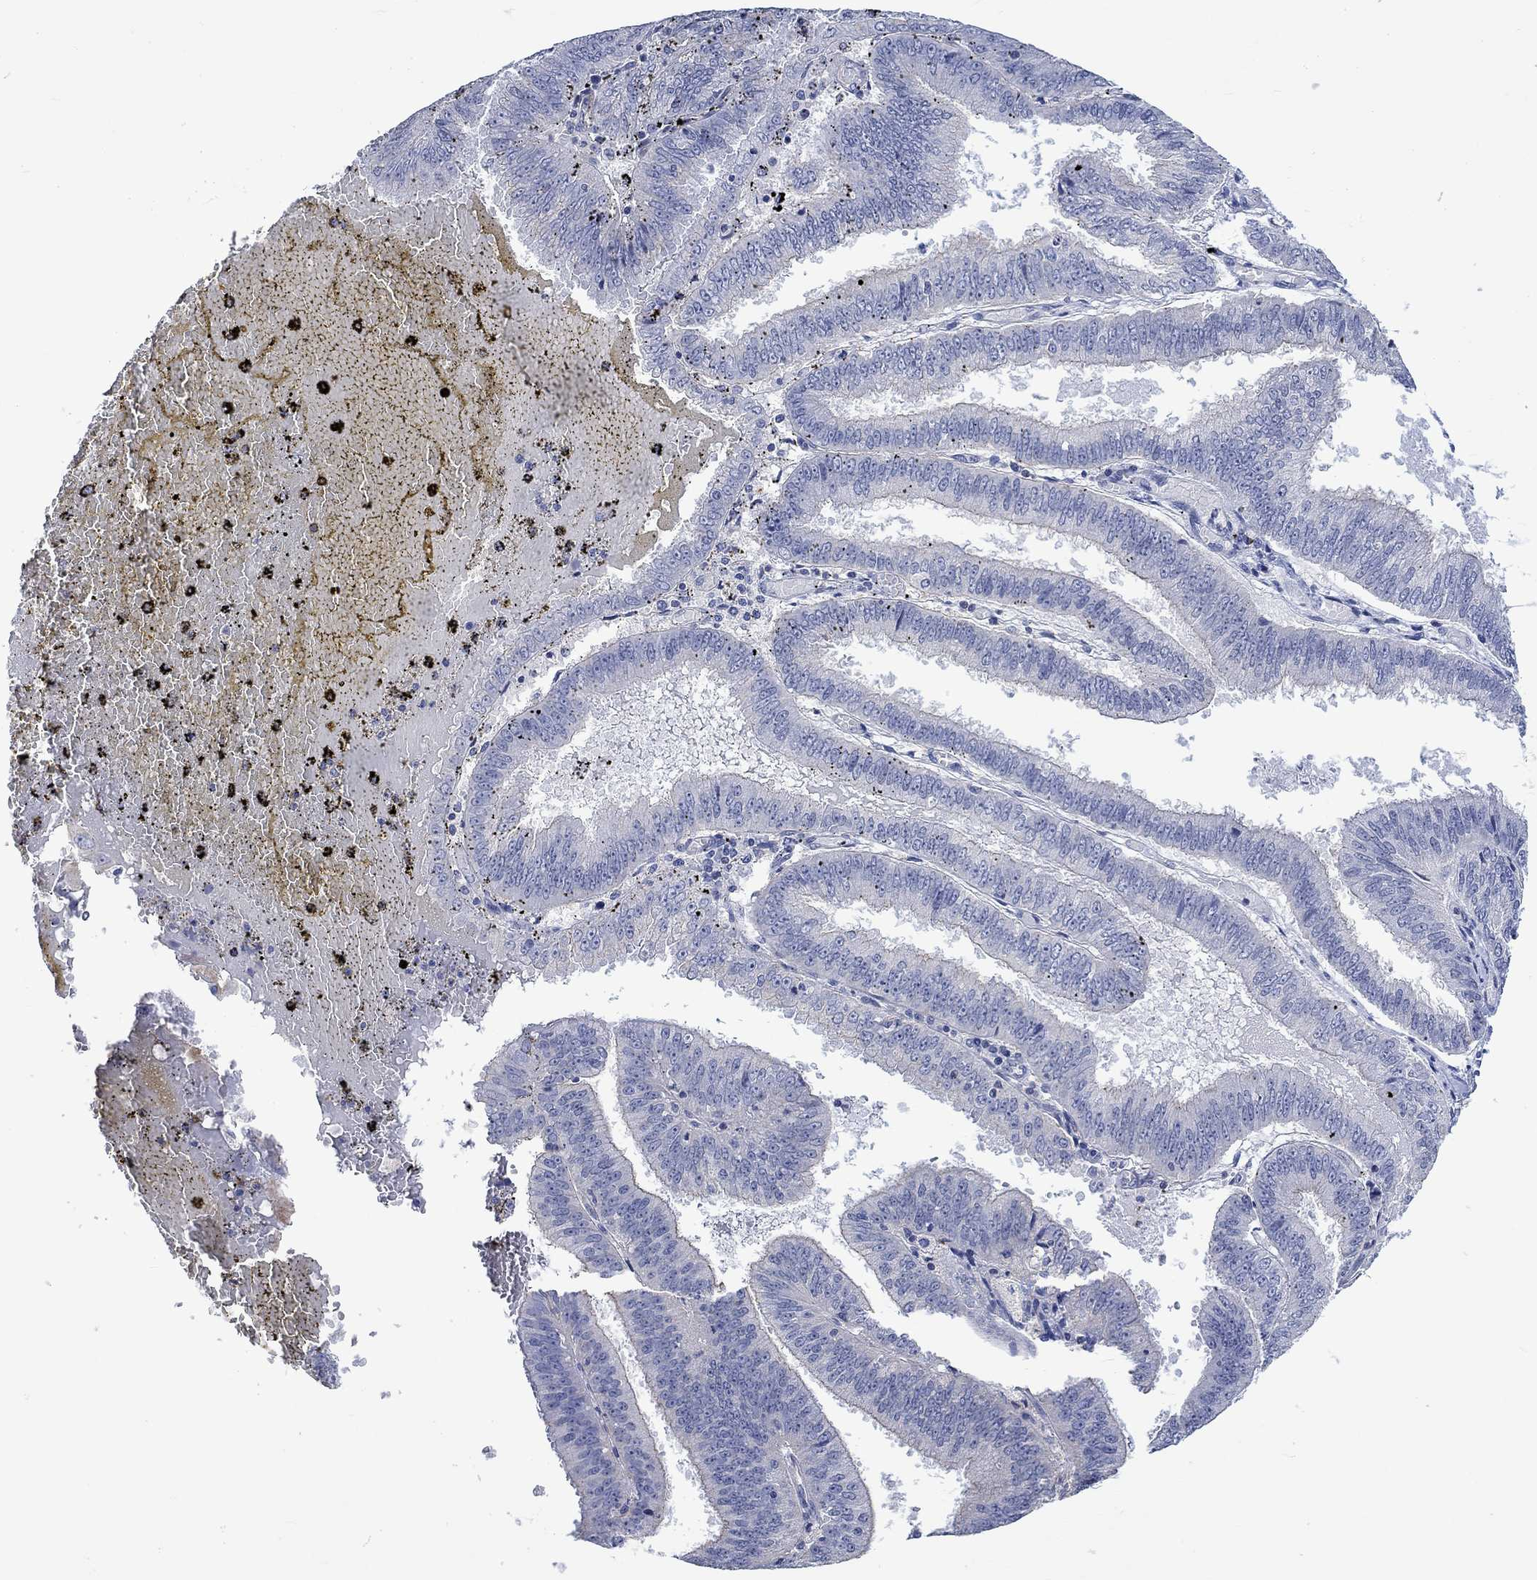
{"staining": {"intensity": "negative", "quantity": "none", "location": "none"}, "tissue": "endometrial cancer", "cell_type": "Tumor cells", "image_type": "cancer", "snomed": [{"axis": "morphology", "description": "Adenocarcinoma, NOS"}, {"axis": "topography", "description": "Endometrium"}], "caption": "Tumor cells show no significant positivity in endometrial cancer. (Stains: DAB (3,3'-diaminobenzidine) immunohistochemistry with hematoxylin counter stain, Microscopy: brightfield microscopy at high magnification).", "gene": "AGRP", "patient": {"sex": "female", "age": 66}}